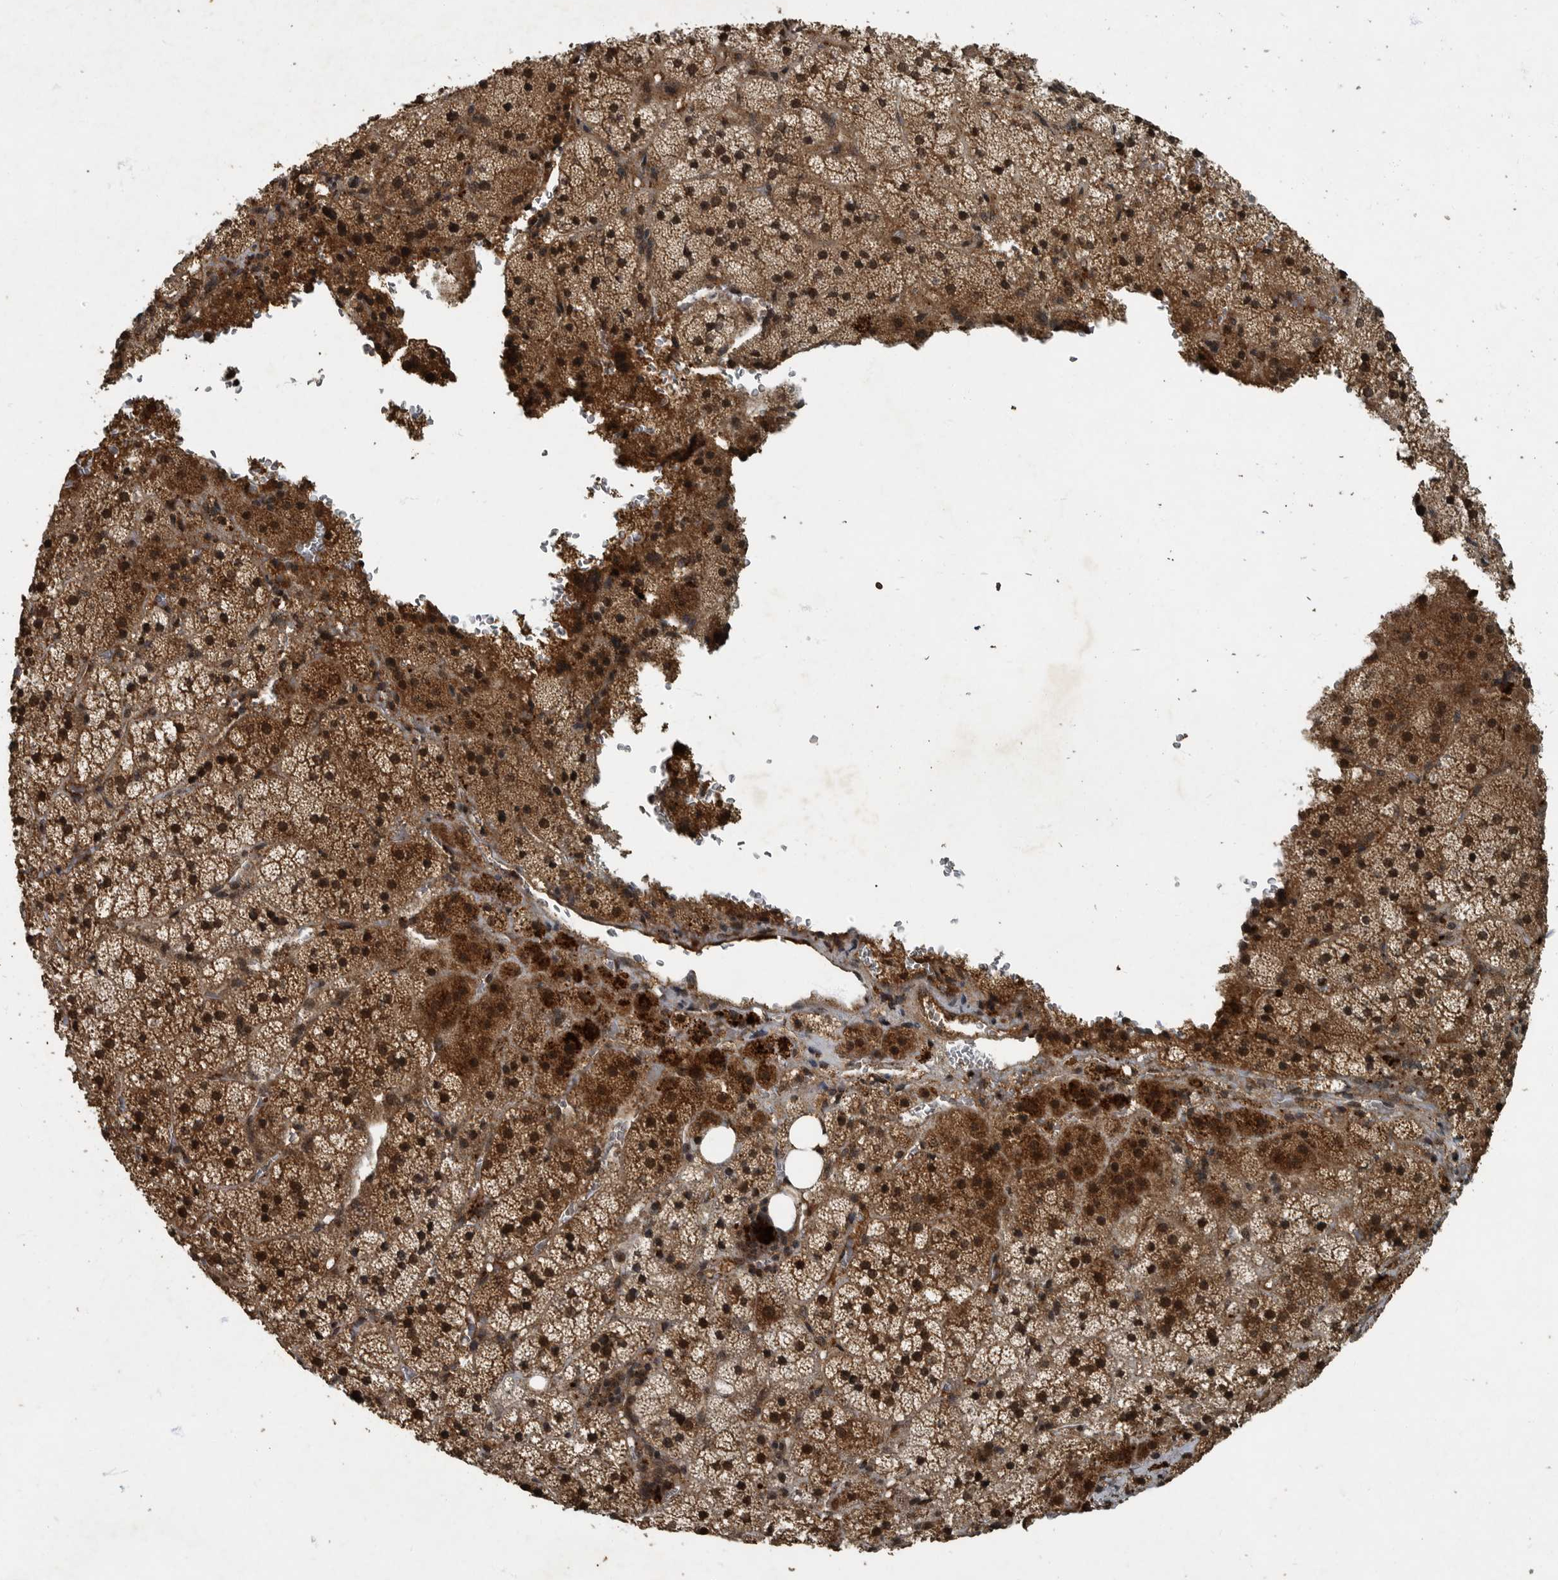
{"staining": {"intensity": "strong", "quantity": ">75%", "location": "cytoplasmic/membranous,nuclear"}, "tissue": "adrenal gland", "cell_type": "Glandular cells", "image_type": "normal", "snomed": [{"axis": "morphology", "description": "Normal tissue, NOS"}, {"axis": "topography", "description": "Adrenal gland"}], "caption": "Glandular cells show strong cytoplasmic/membranous,nuclear staining in approximately >75% of cells in normal adrenal gland. Using DAB (3,3'-diaminobenzidine) (brown) and hematoxylin (blue) stains, captured at high magnification using brightfield microscopy.", "gene": "FOXO1", "patient": {"sex": "female", "age": 44}}